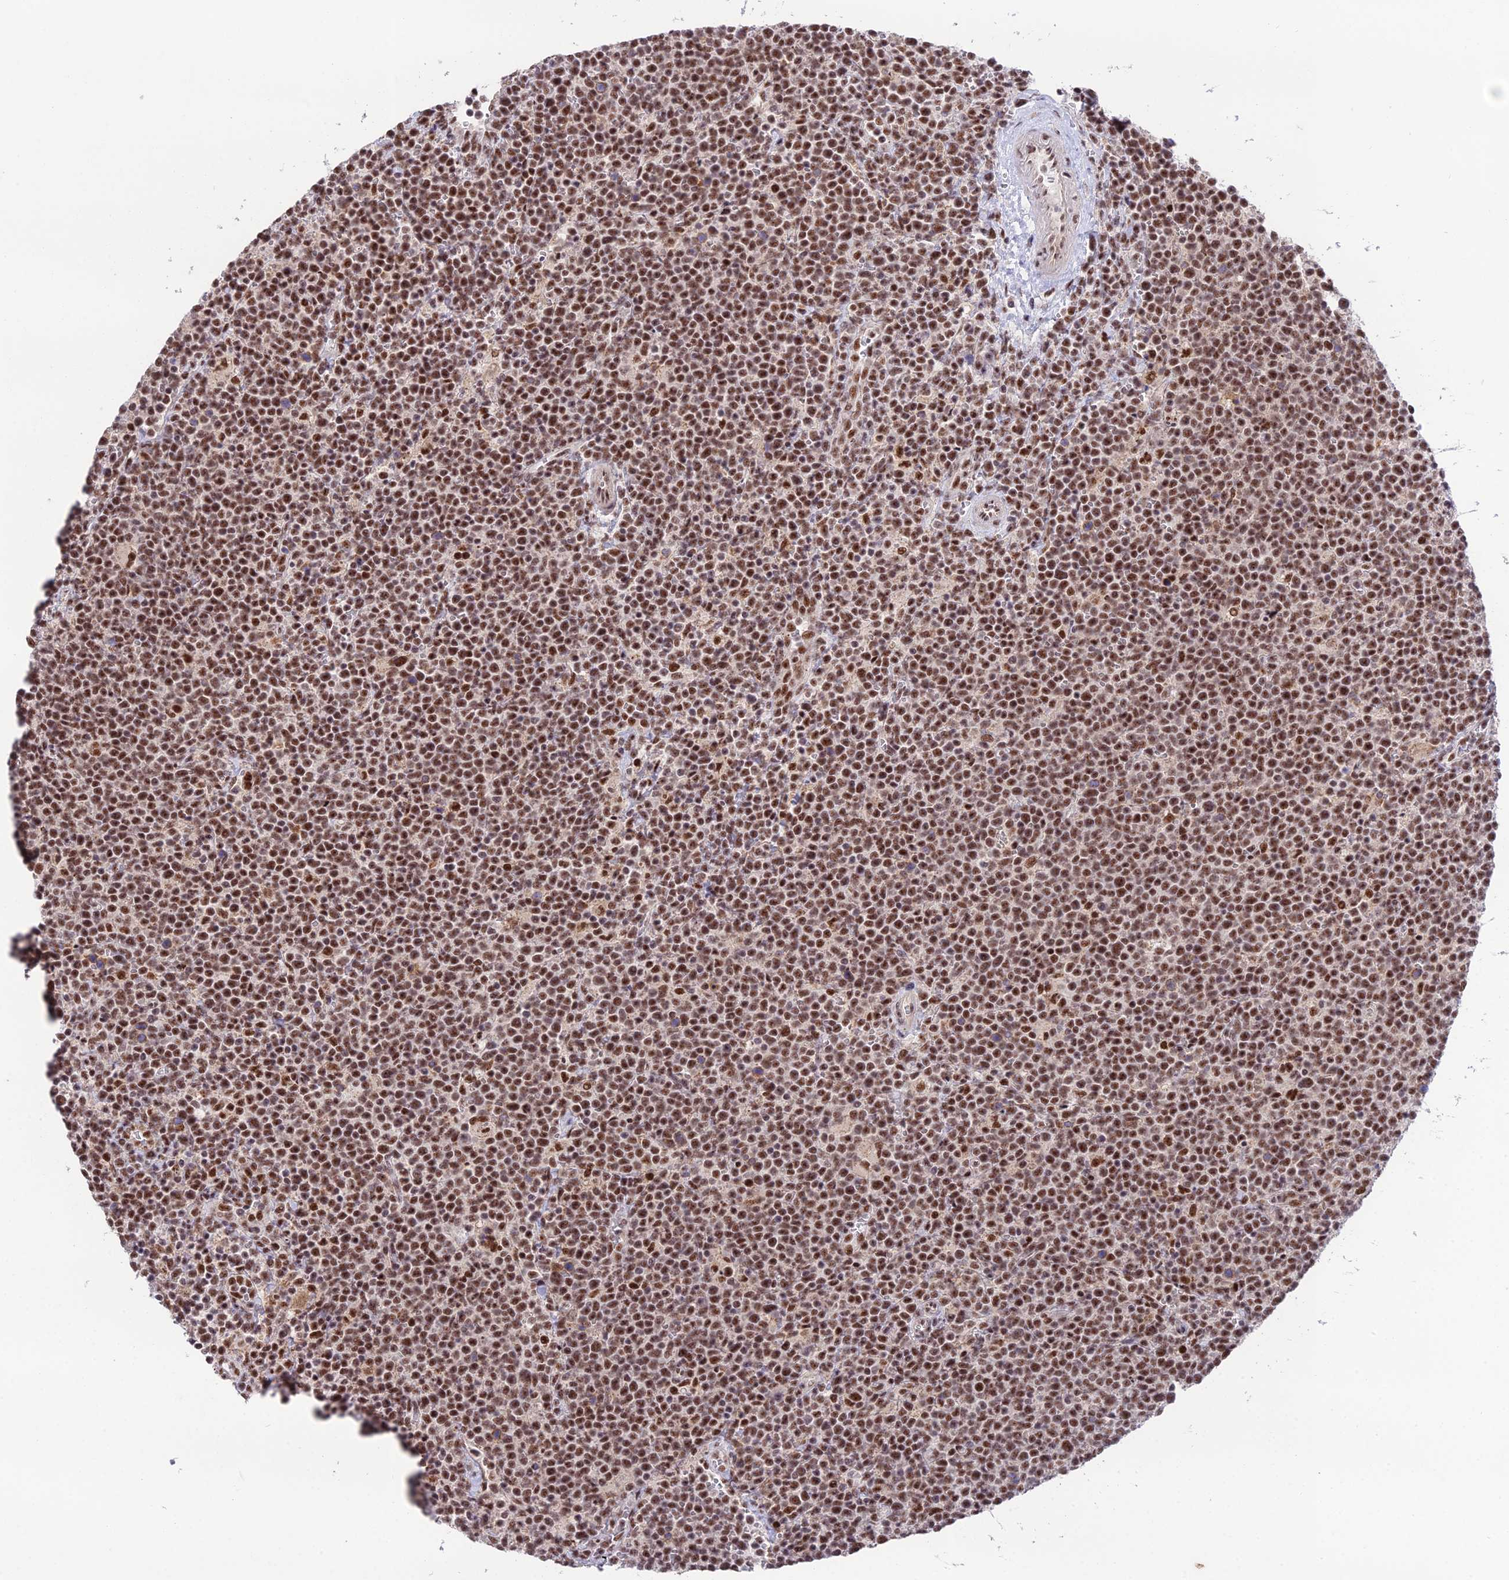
{"staining": {"intensity": "moderate", "quantity": ">75%", "location": "nuclear"}, "tissue": "lymphoma", "cell_type": "Tumor cells", "image_type": "cancer", "snomed": [{"axis": "morphology", "description": "Malignant lymphoma, non-Hodgkin's type, High grade"}, {"axis": "topography", "description": "Lymph node"}], "caption": "Brown immunohistochemical staining in human high-grade malignant lymphoma, non-Hodgkin's type reveals moderate nuclear positivity in approximately >75% of tumor cells. (IHC, brightfield microscopy, high magnification).", "gene": "THOC7", "patient": {"sex": "male", "age": 61}}